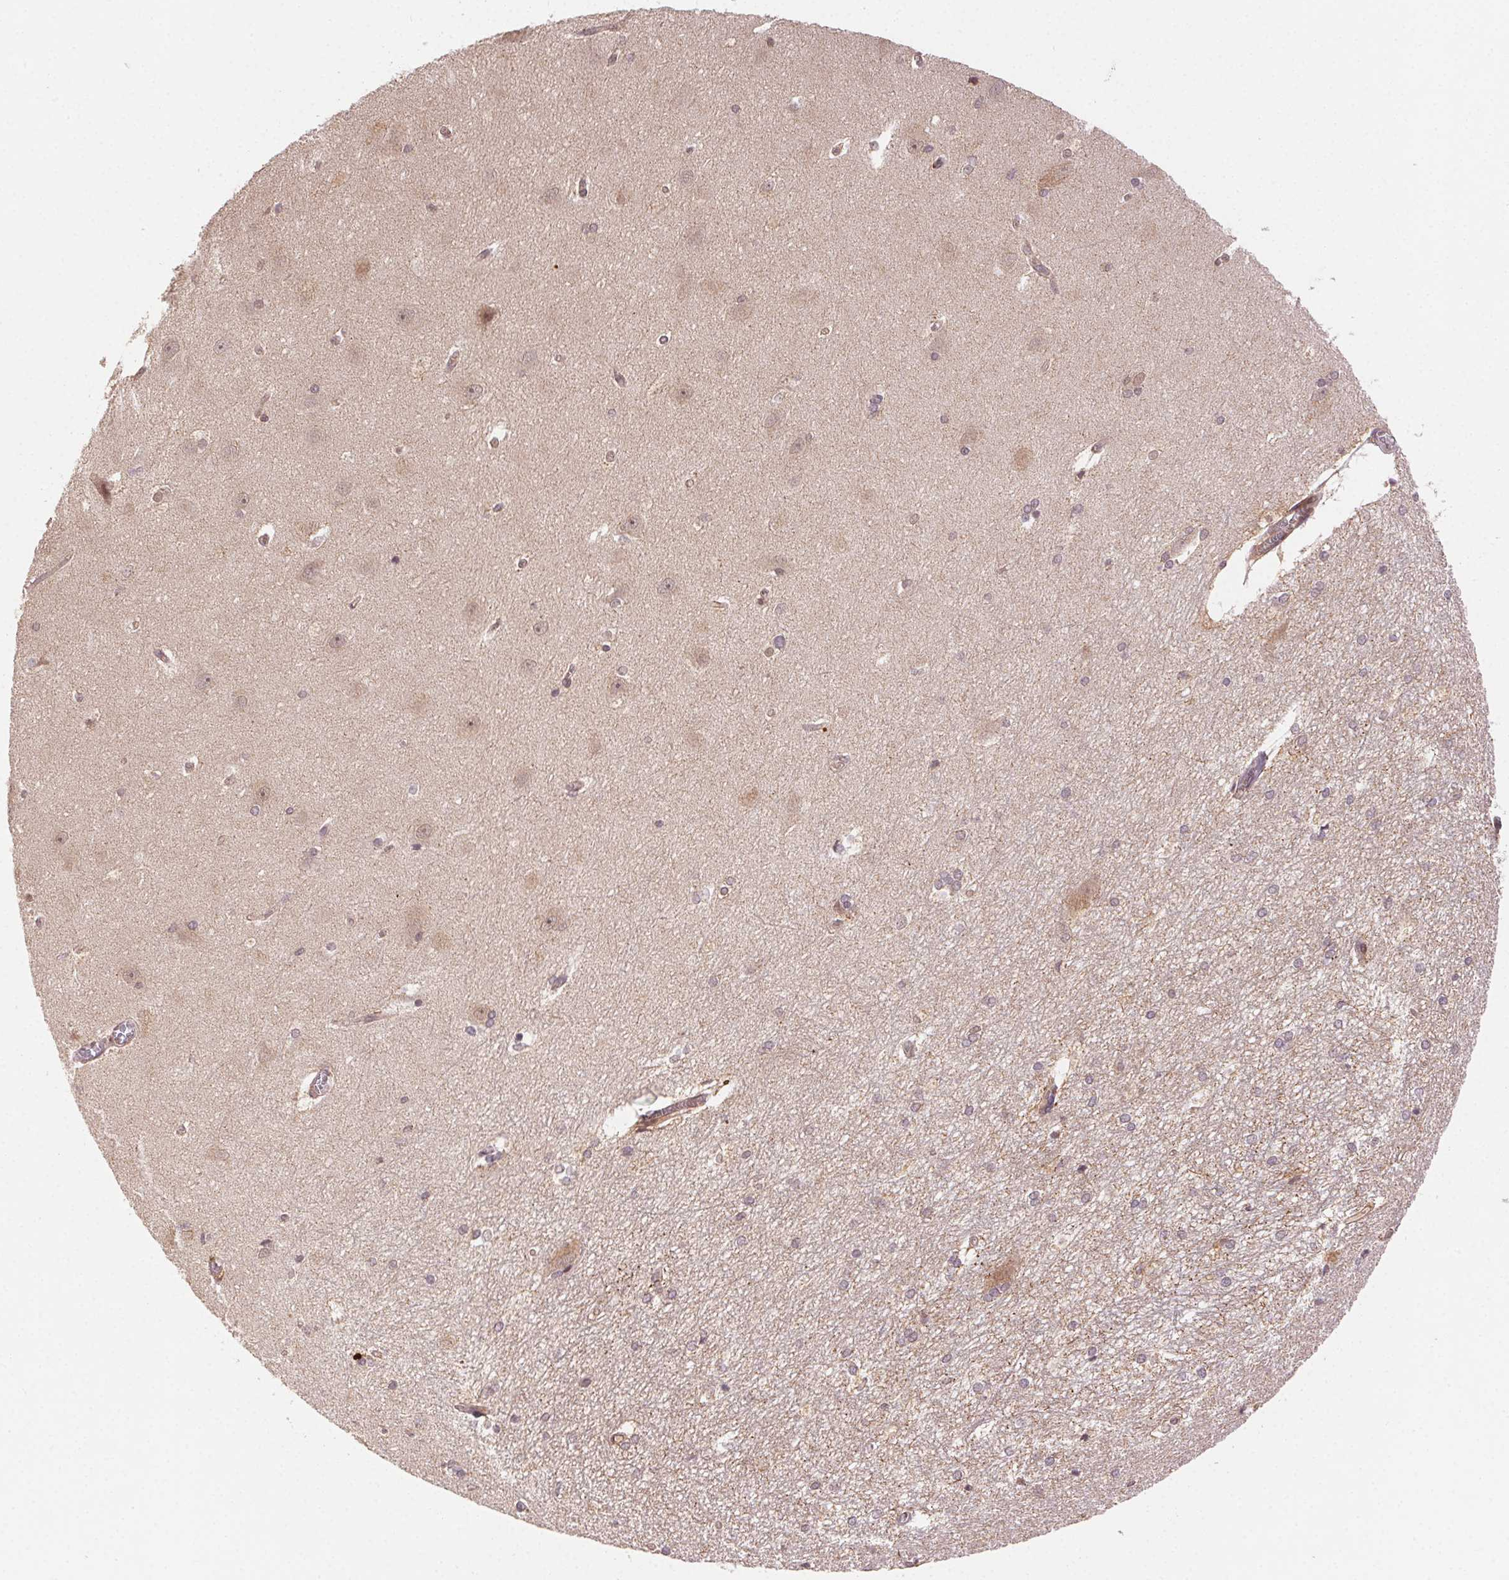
{"staining": {"intensity": "negative", "quantity": "none", "location": "none"}, "tissue": "hippocampus", "cell_type": "Glial cells", "image_type": "normal", "snomed": [{"axis": "morphology", "description": "Normal tissue, NOS"}, {"axis": "topography", "description": "Cerebral cortex"}, {"axis": "topography", "description": "Hippocampus"}], "caption": "Benign hippocampus was stained to show a protein in brown. There is no significant positivity in glial cells. Brightfield microscopy of immunohistochemistry (IHC) stained with DAB (brown) and hematoxylin (blue), captured at high magnification.", "gene": "KLHL15", "patient": {"sex": "female", "age": 19}}